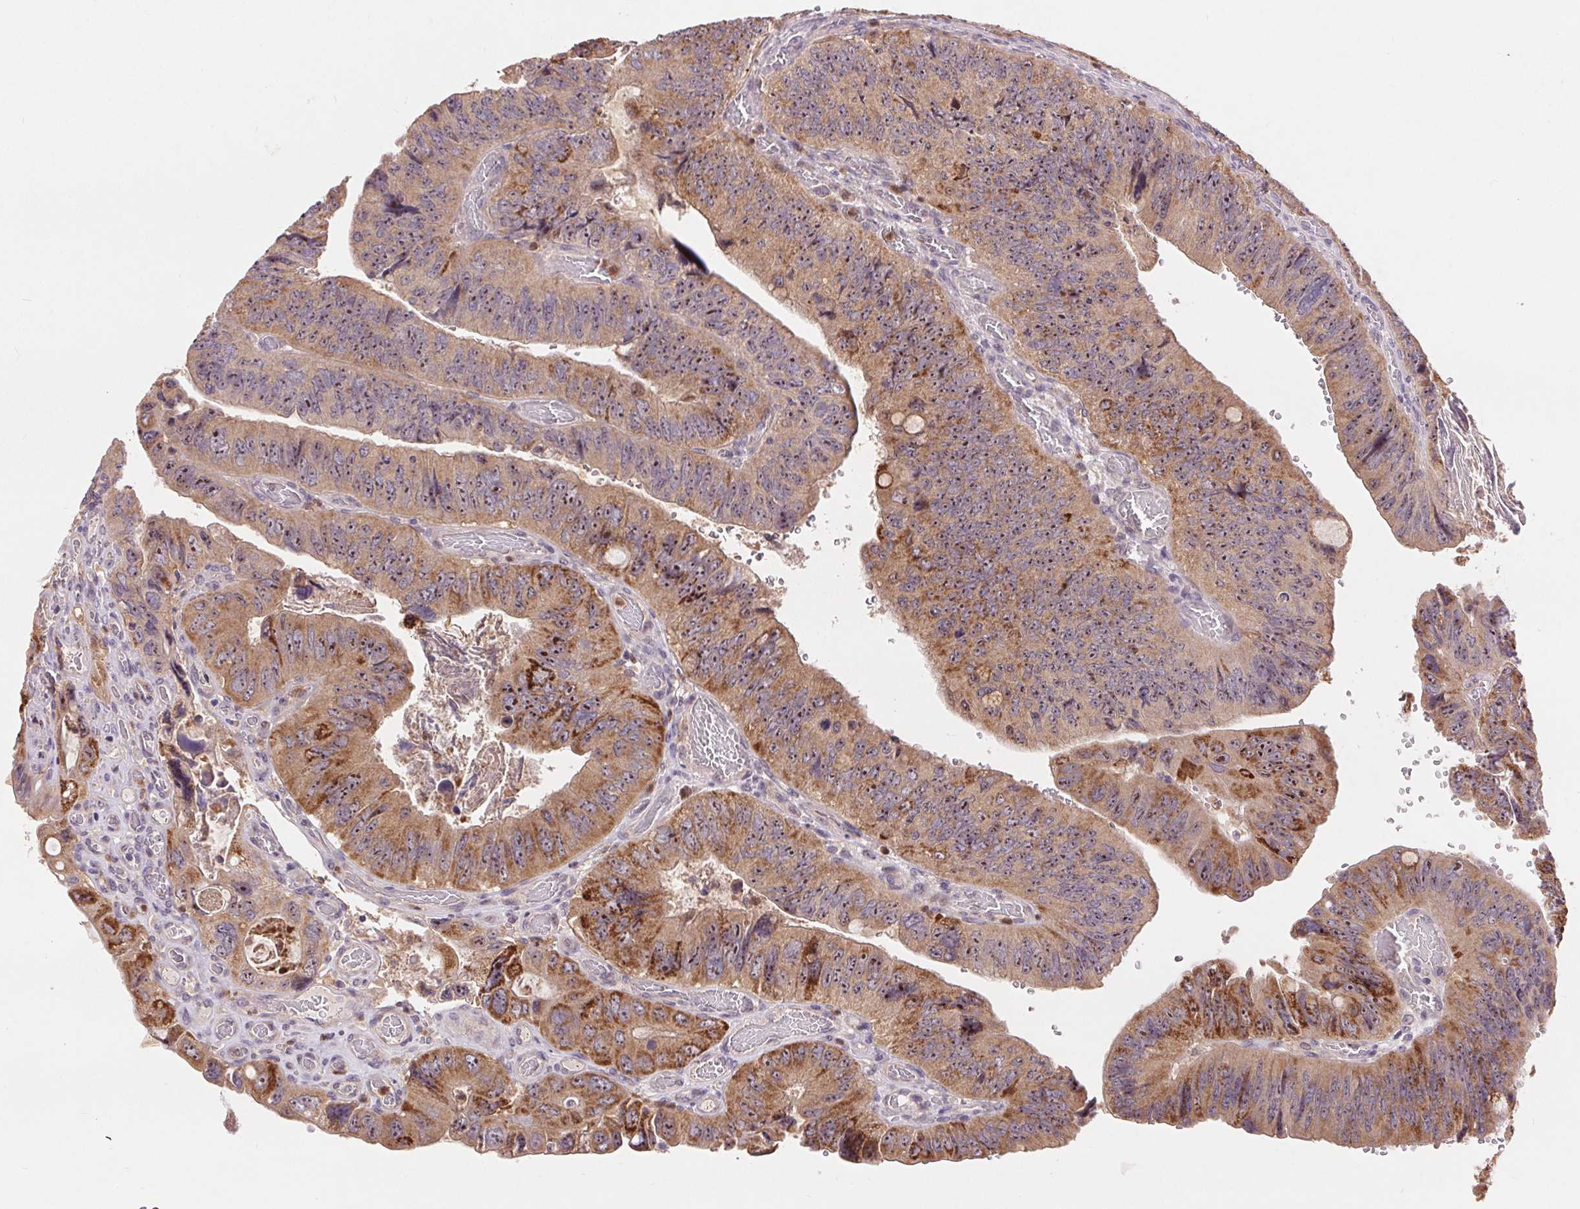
{"staining": {"intensity": "moderate", "quantity": ">75%", "location": "cytoplasmic/membranous"}, "tissue": "colorectal cancer", "cell_type": "Tumor cells", "image_type": "cancer", "snomed": [{"axis": "morphology", "description": "Adenocarcinoma, NOS"}, {"axis": "topography", "description": "Colon"}], "caption": "About >75% of tumor cells in colorectal cancer (adenocarcinoma) exhibit moderate cytoplasmic/membranous protein positivity as visualized by brown immunohistochemical staining.", "gene": "RANBP3L", "patient": {"sex": "female", "age": 84}}